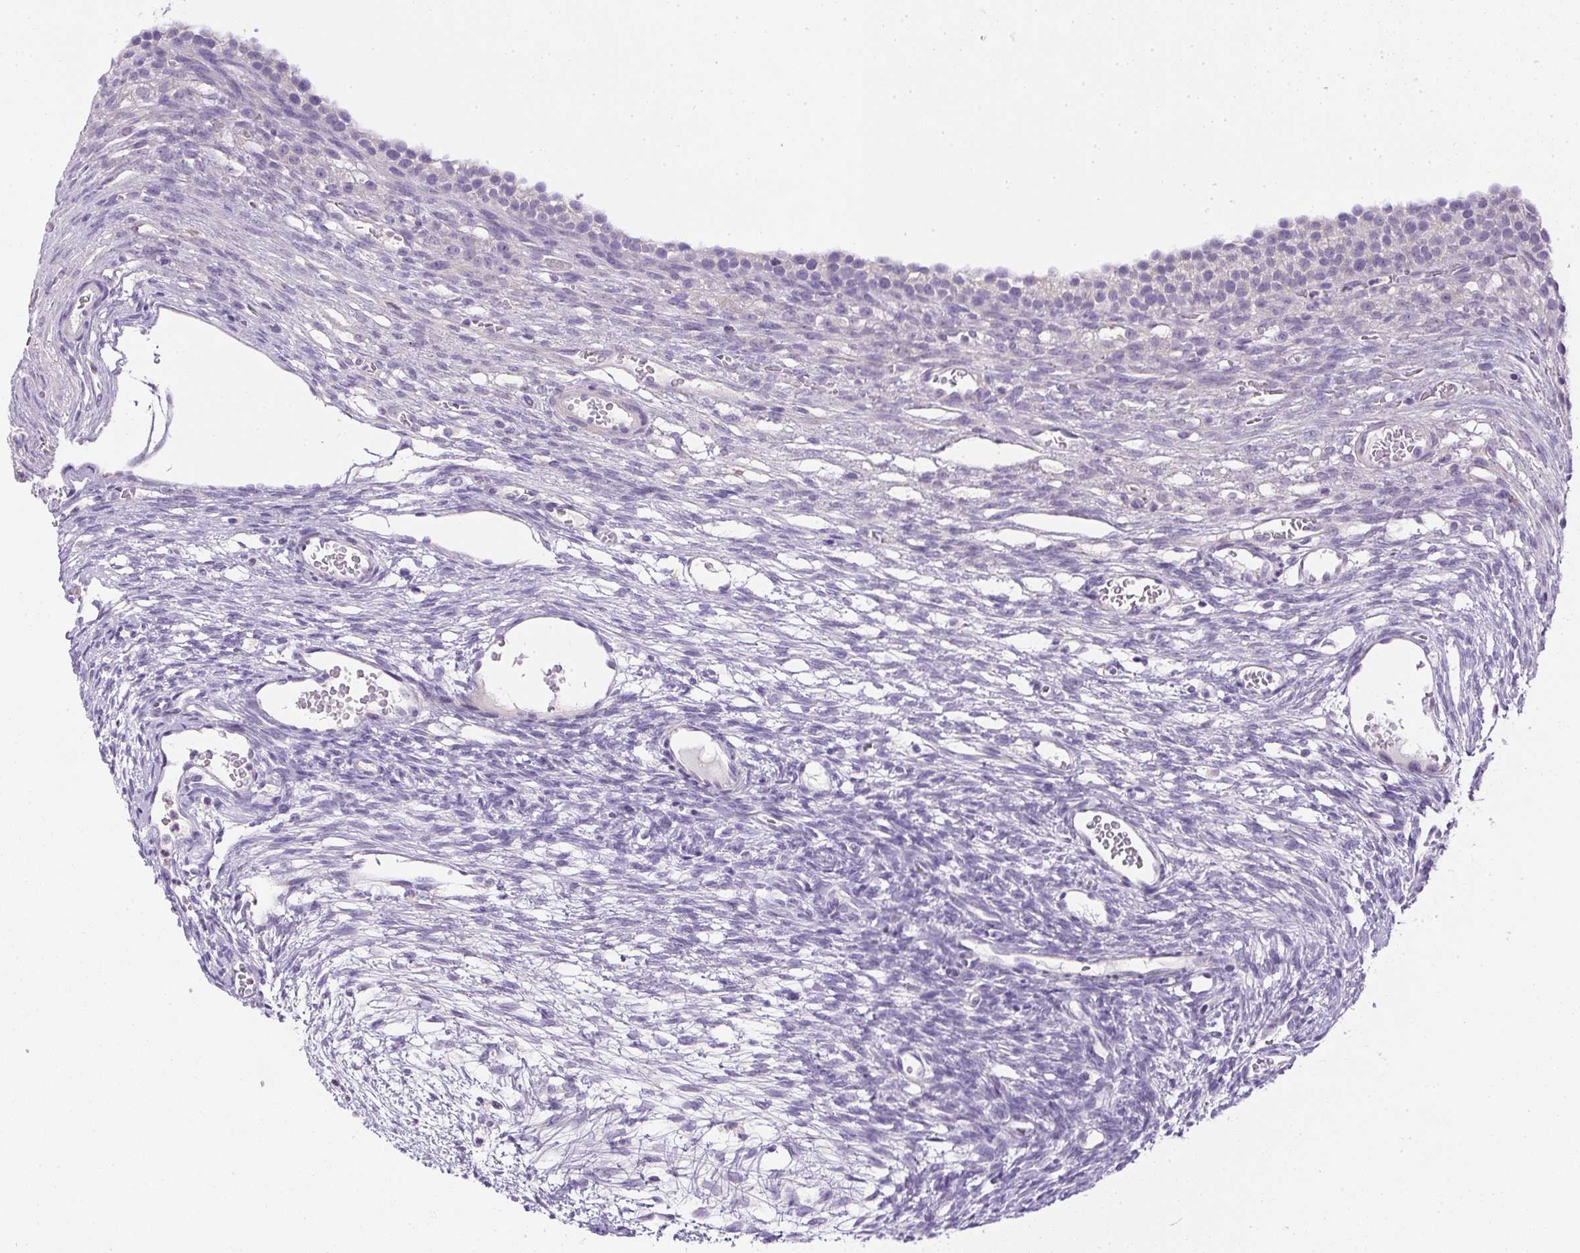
{"staining": {"intensity": "negative", "quantity": "none", "location": "none"}, "tissue": "ovary", "cell_type": "Ovarian stroma cells", "image_type": "normal", "snomed": [{"axis": "morphology", "description": "Normal tissue, NOS"}, {"axis": "topography", "description": "Ovary"}], "caption": "Immunohistochemistry of normal human ovary shows no positivity in ovarian stroma cells.", "gene": "SLC17A7", "patient": {"sex": "female", "age": 34}}